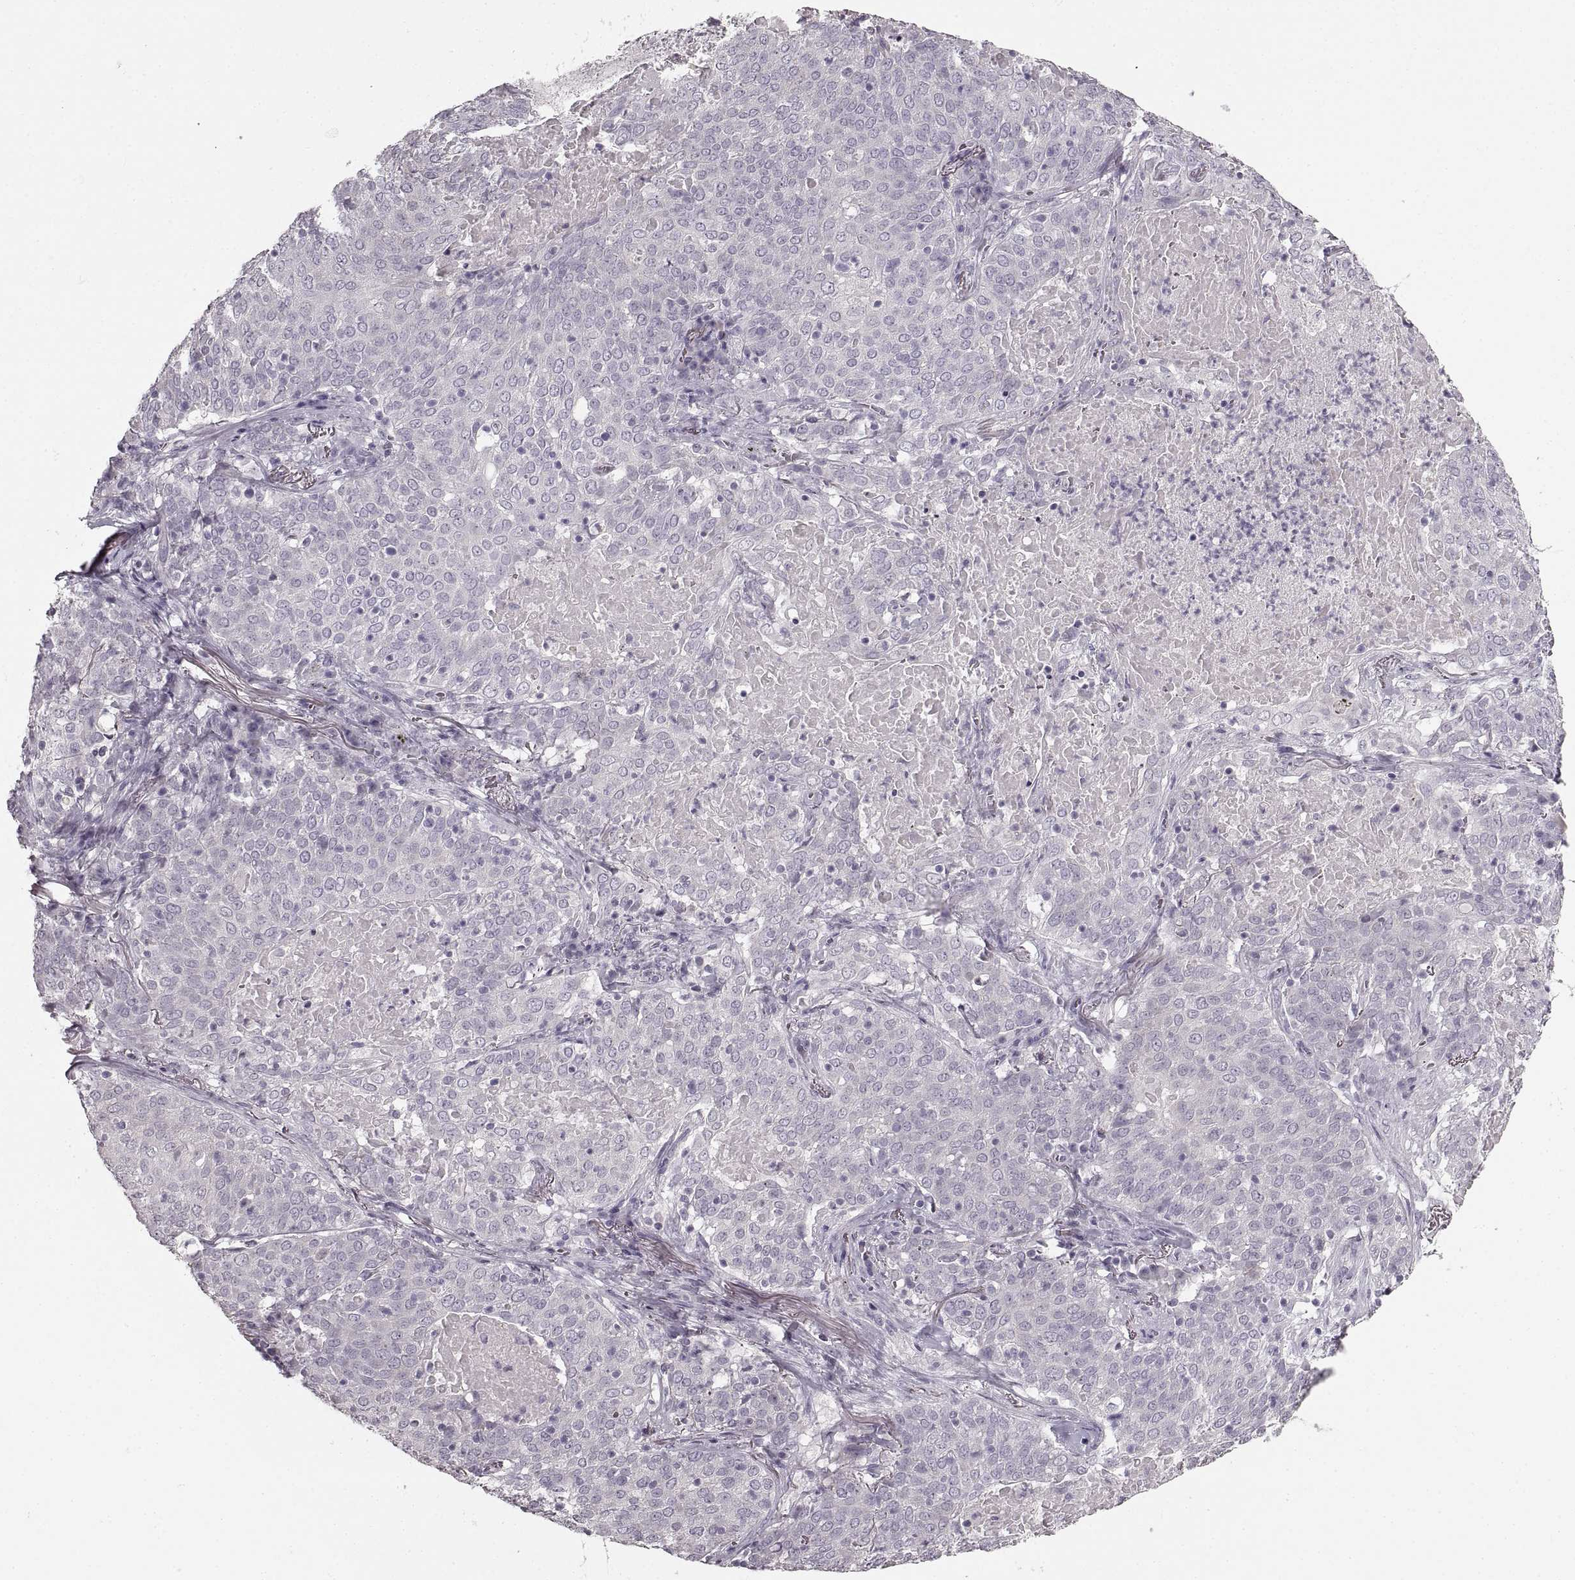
{"staining": {"intensity": "negative", "quantity": "none", "location": "none"}, "tissue": "lung cancer", "cell_type": "Tumor cells", "image_type": "cancer", "snomed": [{"axis": "morphology", "description": "Squamous cell carcinoma, NOS"}, {"axis": "topography", "description": "Lung"}], "caption": "The immunohistochemistry (IHC) photomicrograph has no significant positivity in tumor cells of squamous cell carcinoma (lung) tissue. Brightfield microscopy of IHC stained with DAB (brown) and hematoxylin (blue), captured at high magnification.", "gene": "CNTN1", "patient": {"sex": "male", "age": 82}}